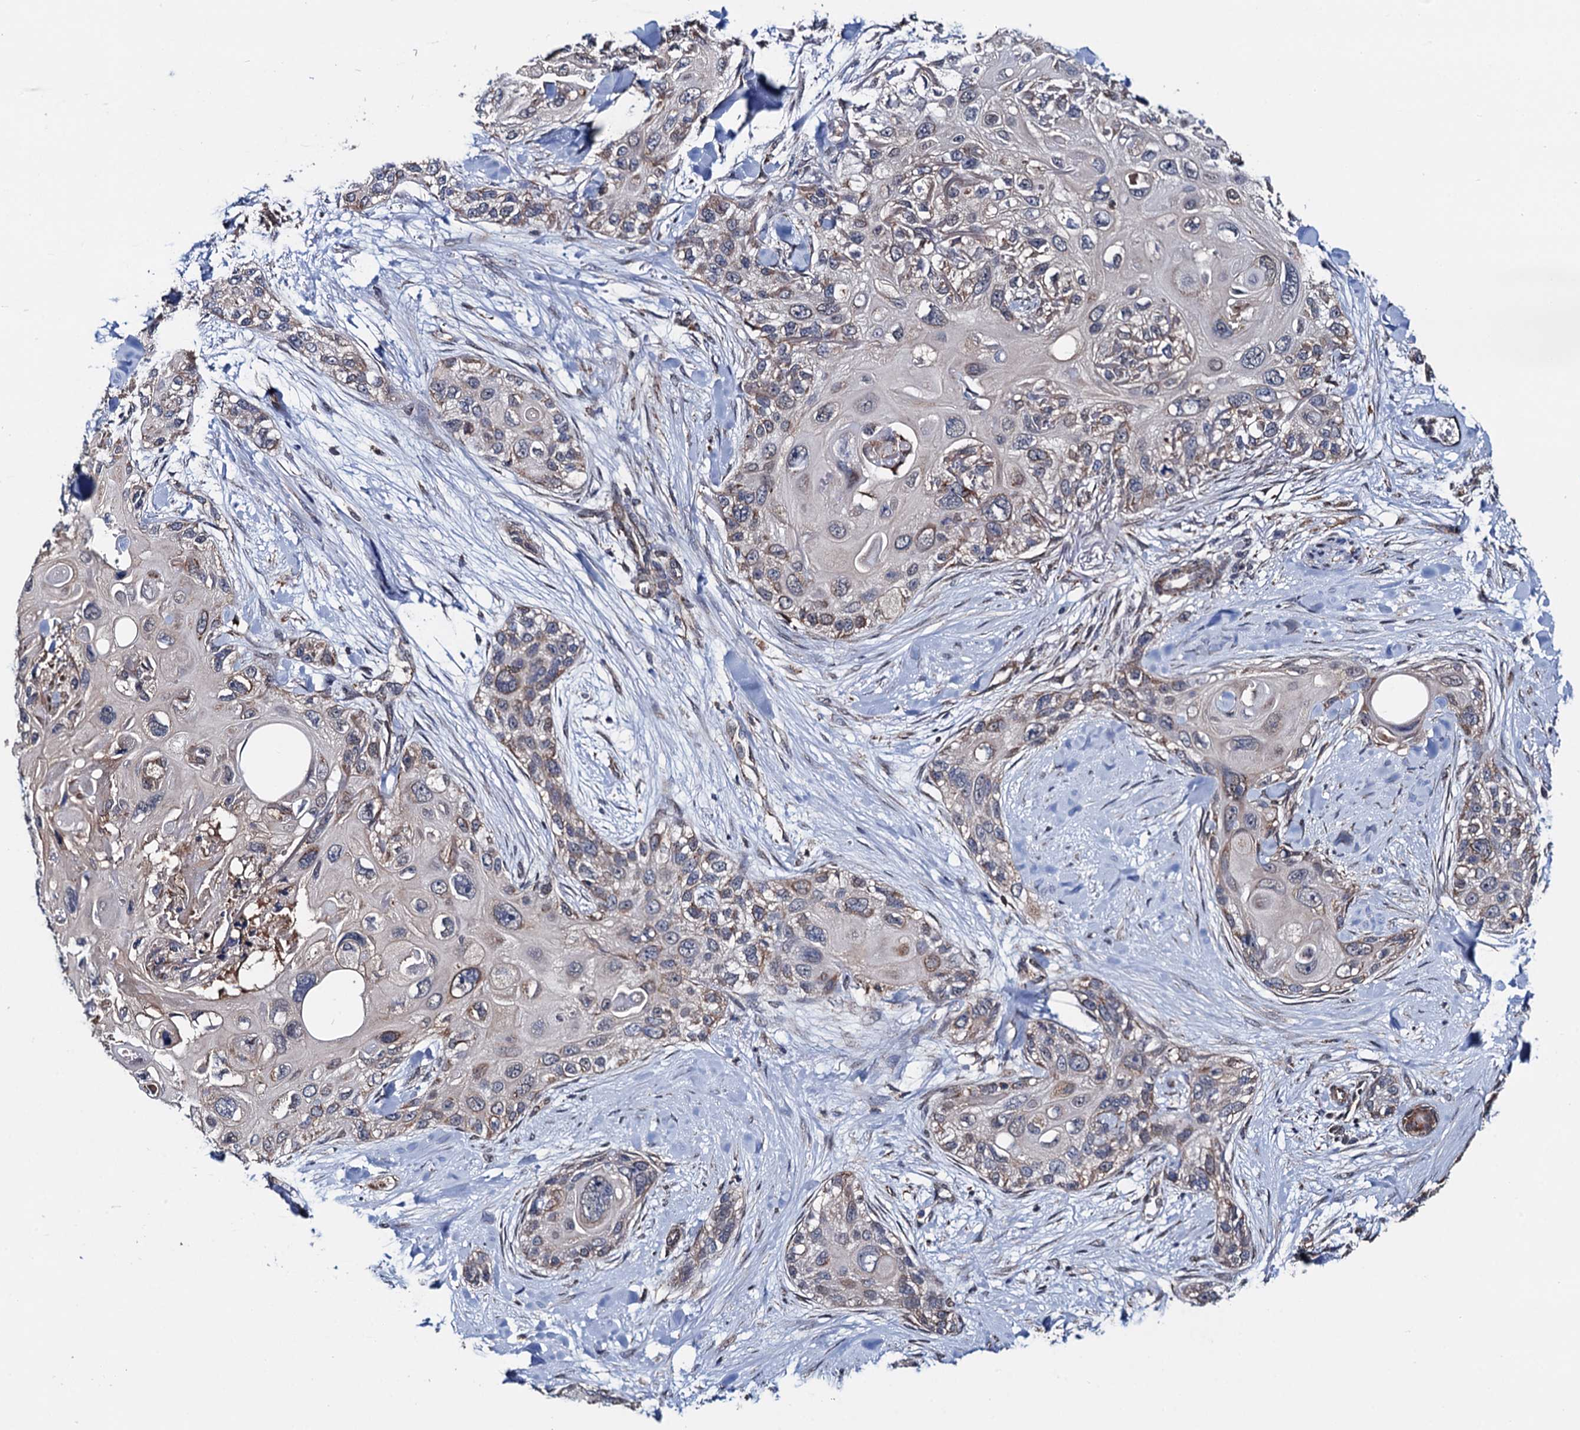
{"staining": {"intensity": "weak", "quantity": "25%-75%", "location": "cytoplasmic/membranous"}, "tissue": "skin cancer", "cell_type": "Tumor cells", "image_type": "cancer", "snomed": [{"axis": "morphology", "description": "Normal tissue, NOS"}, {"axis": "morphology", "description": "Squamous cell carcinoma, NOS"}, {"axis": "topography", "description": "Skin"}], "caption": "DAB (3,3'-diaminobenzidine) immunohistochemical staining of human skin squamous cell carcinoma displays weak cytoplasmic/membranous protein positivity in about 25%-75% of tumor cells.", "gene": "PTCD3", "patient": {"sex": "male", "age": 72}}